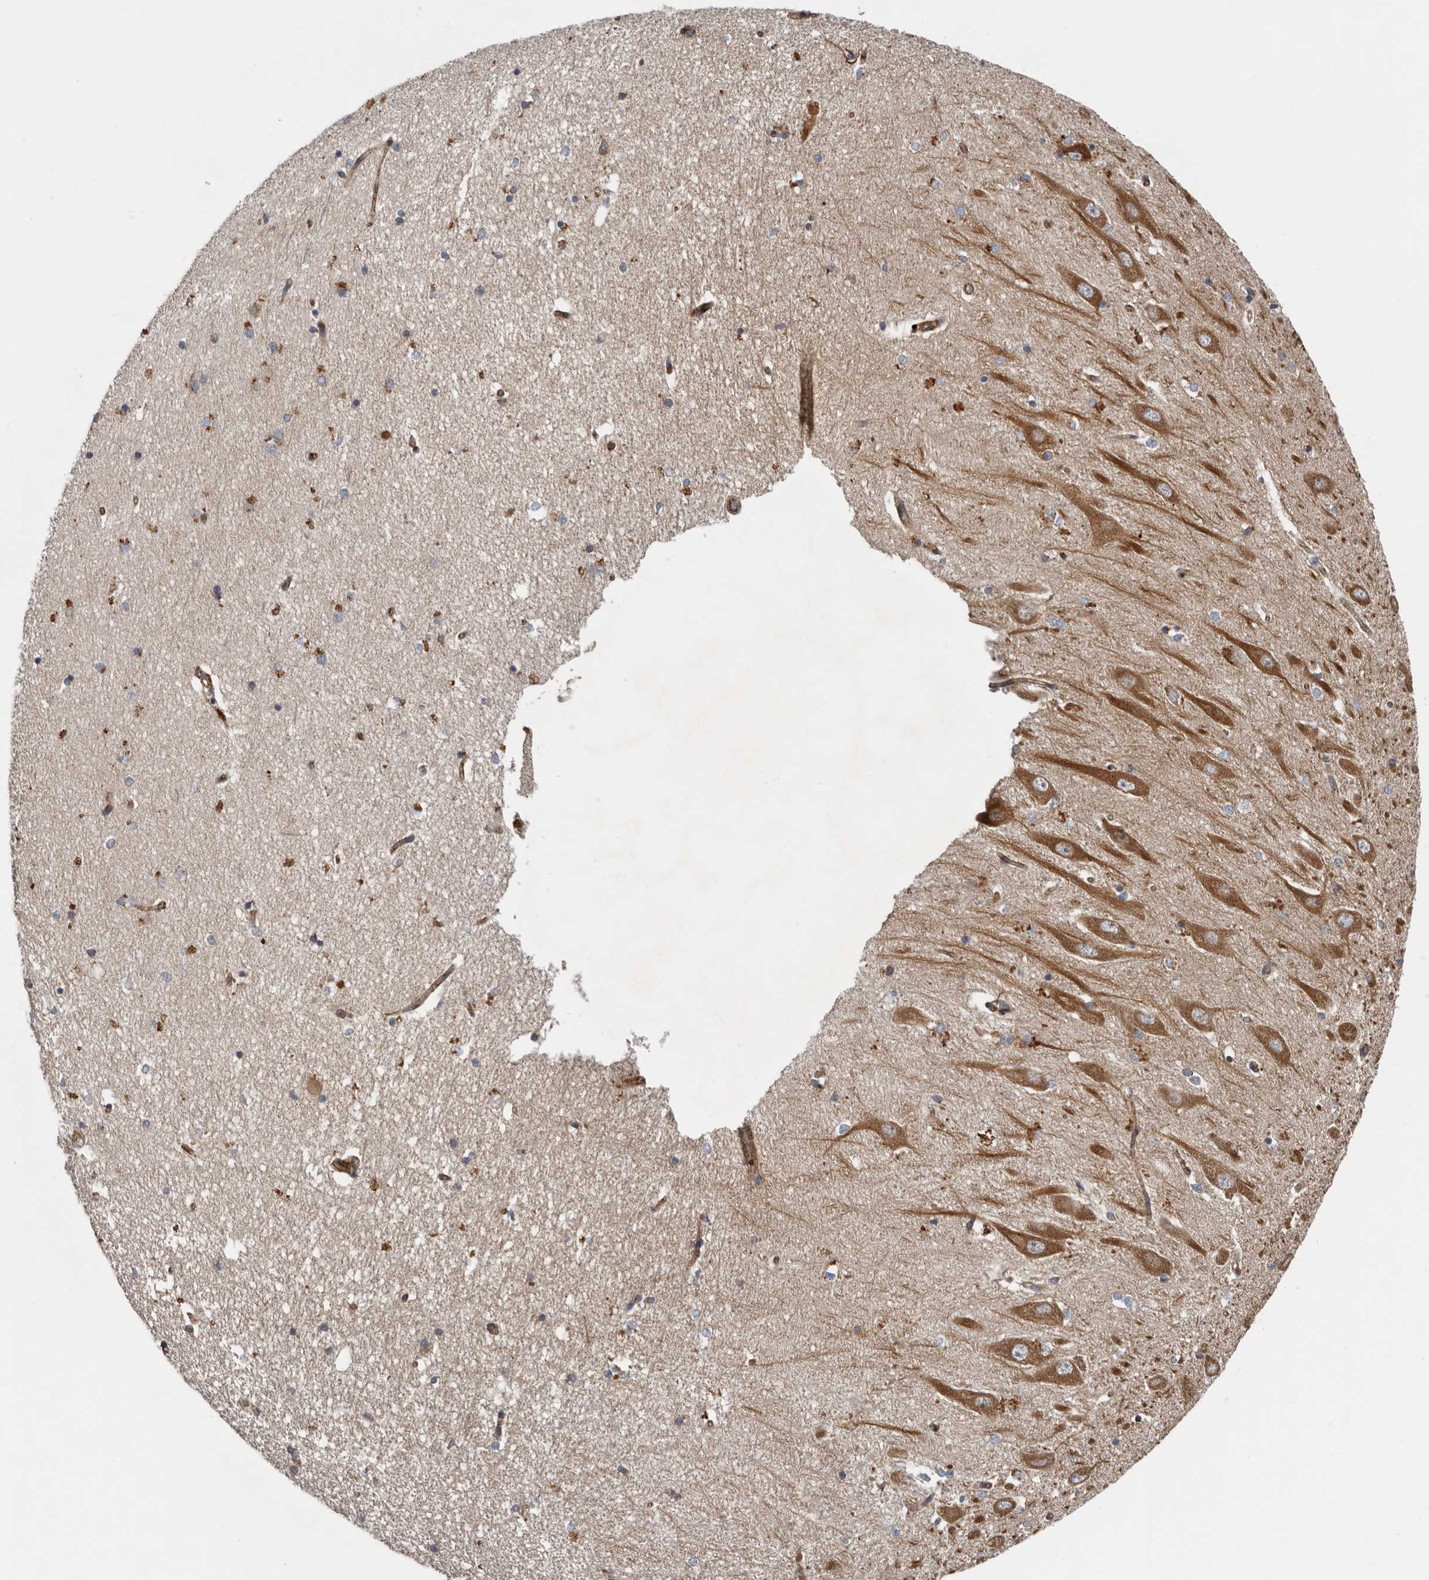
{"staining": {"intensity": "moderate", "quantity": "<25%", "location": "cytoplasmic/membranous"}, "tissue": "hippocampus", "cell_type": "Glial cells", "image_type": "normal", "snomed": [{"axis": "morphology", "description": "Normal tissue, NOS"}, {"axis": "topography", "description": "Hippocampus"}], "caption": "Brown immunohistochemical staining in unremarkable hippocampus shows moderate cytoplasmic/membranous staining in approximately <25% of glial cells.", "gene": "LUZP1", "patient": {"sex": "male", "age": 45}}